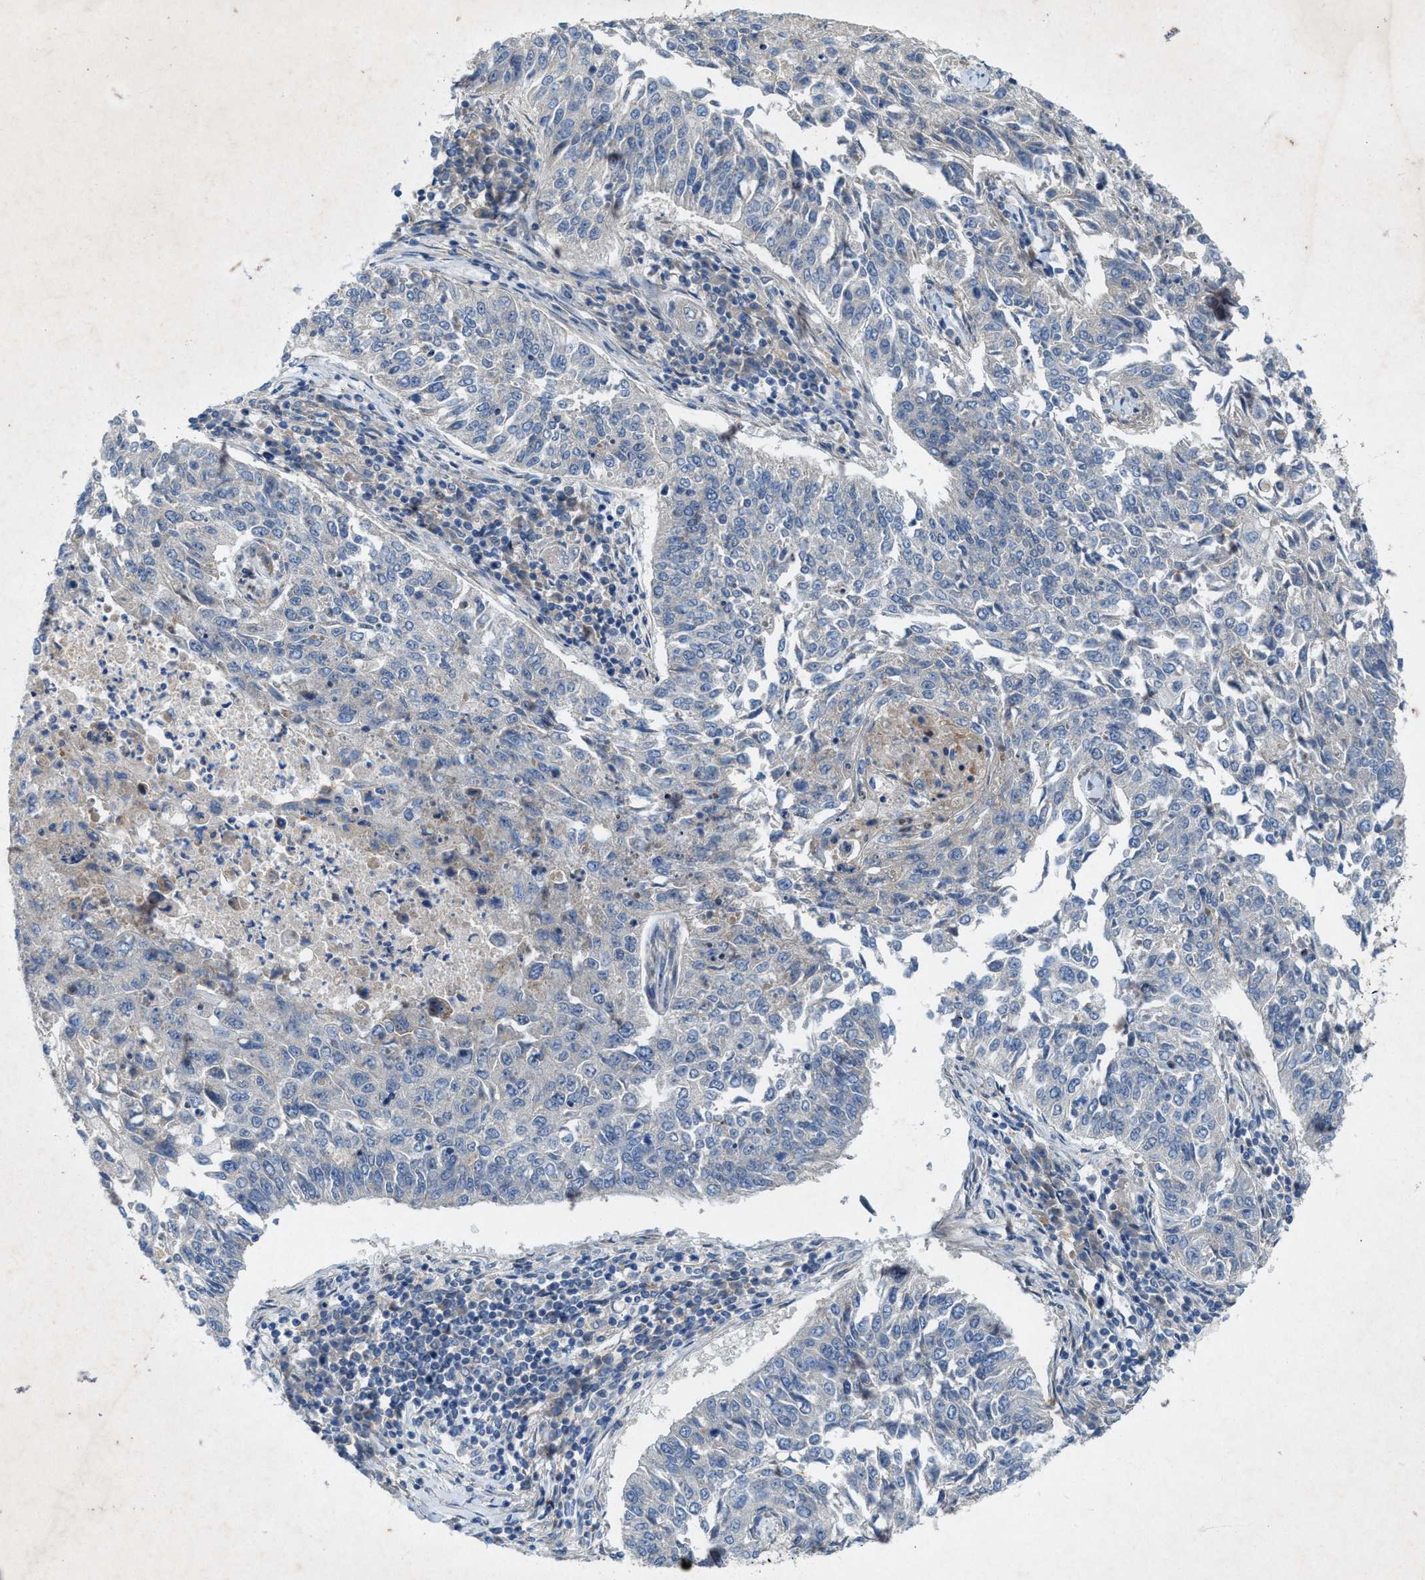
{"staining": {"intensity": "weak", "quantity": "<25%", "location": "cytoplasmic/membranous"}, "tissue": "lung cancer", "cell_type": "Tumor cells", "image_type": "cancer", "snomed": [{"axis": "morphology", "description": "Normal tissue, NOS"}, {"axis": "morphology", "description": "Squamous cell carcinoma, NOS"}, {"axis": "topography", "description": "Cartilage tissue"}, {"axis": "topography", "description": "Bronchus"}, {"axis": "topography", "description": "Lung"}], "caption": "Immunohistochemistry (IHC) photomicrograph of squamous cell carcinoma (lung) stained for a protein (brown), which displays no staining in tumor cells.", "gene": "URGCP", "patient": {"sex": "female", "age": 49}}